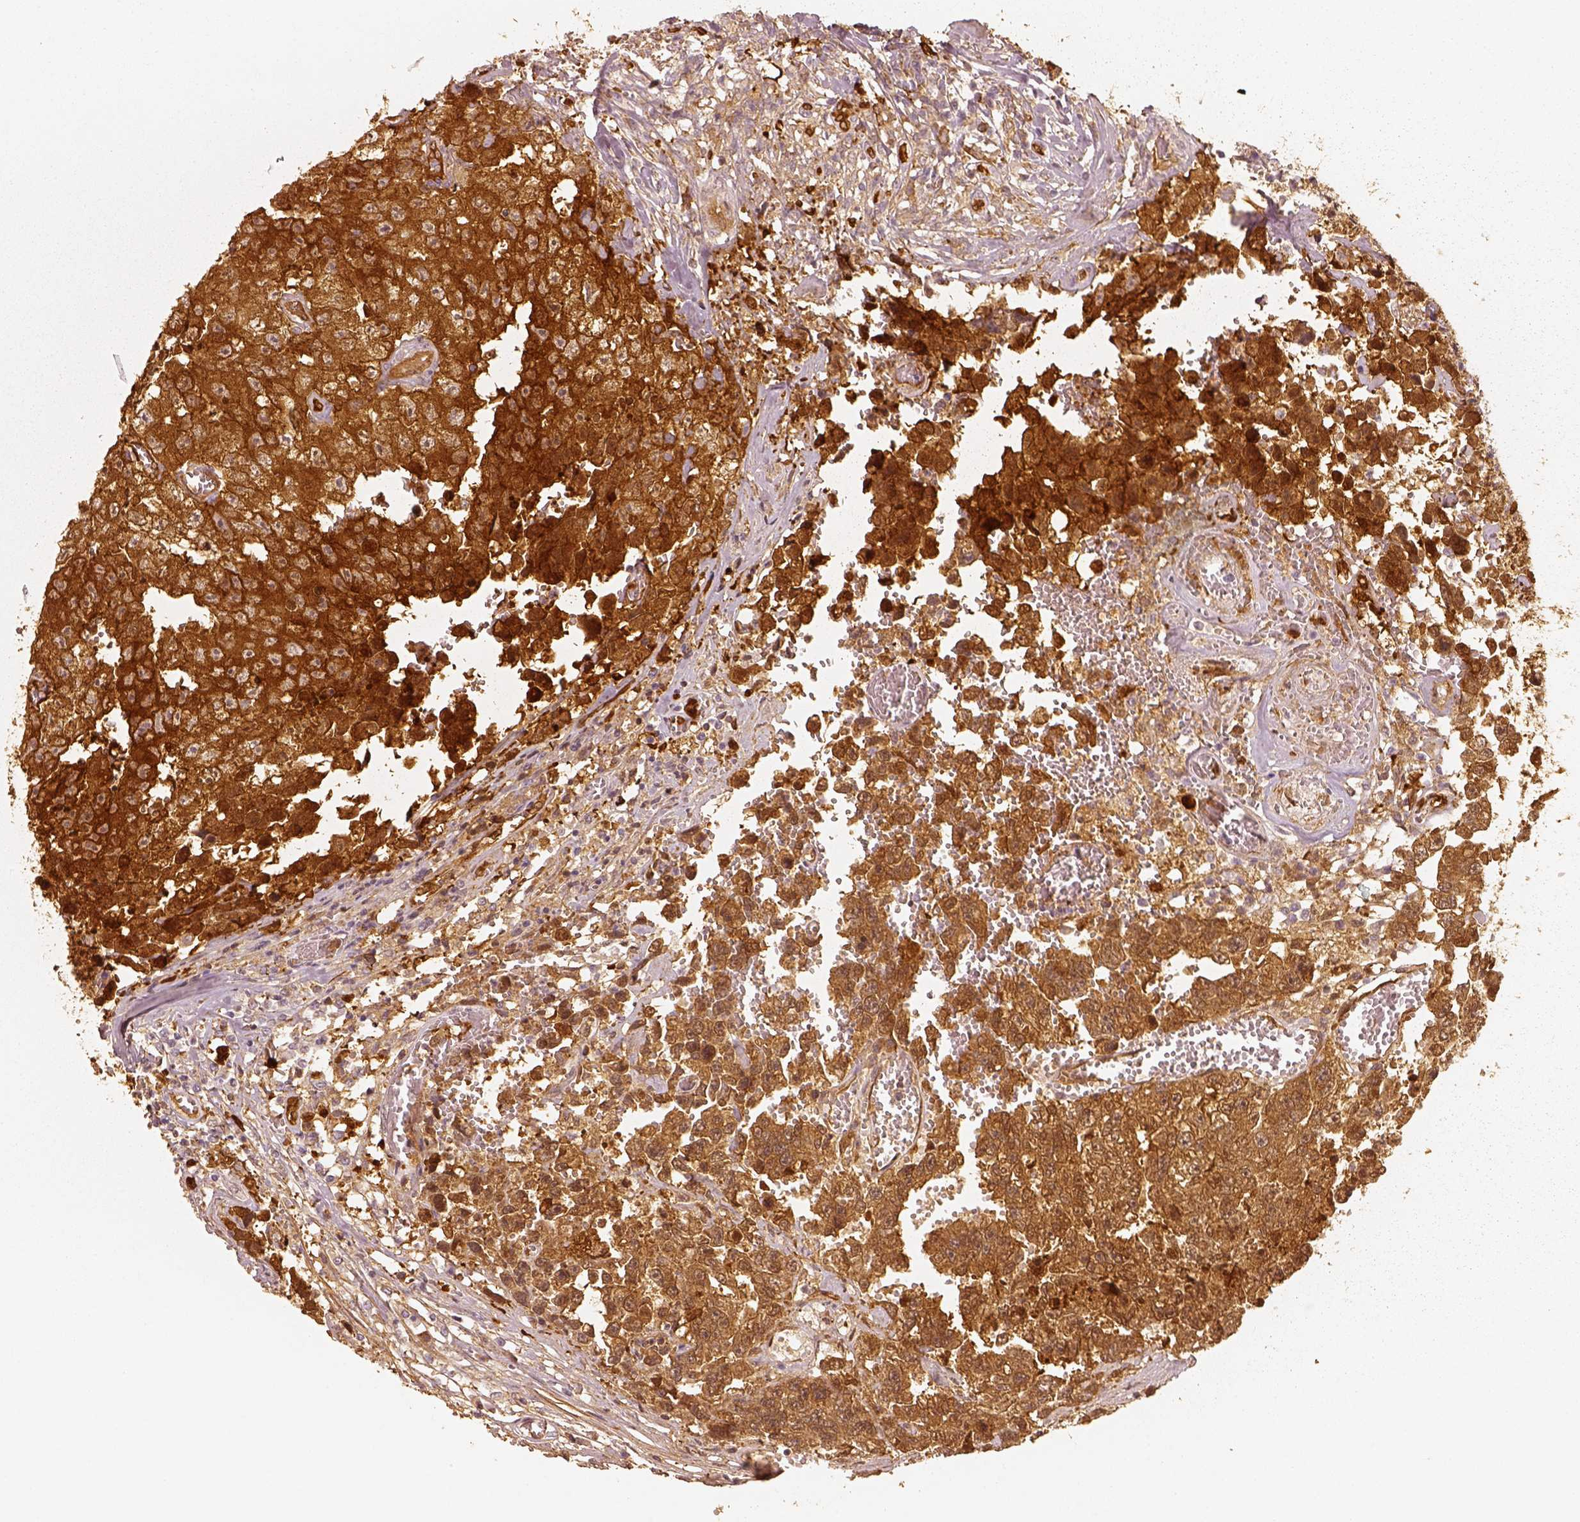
{"staining": {"intensity": "strong", "quantity": ">75%", "location": "cytoplasmic/membranous"}, "tissue": "testis cancer", "cell_type": "Tumor cells", "image_type": "cancer", "snomed": [{"axis": "morphology", "description": "Carcinoma, Embryonal, NOS"}, {"axis": "topography", "description": "Testis"}], "caption": "A micrograph of human testis embryonal carcinoma stained for a protein exhibits strong cytoplasmic/membranous brown staining in tumor cells.", "gene": "FSCN1", "patient": {"sex": "male", "age": 36}}